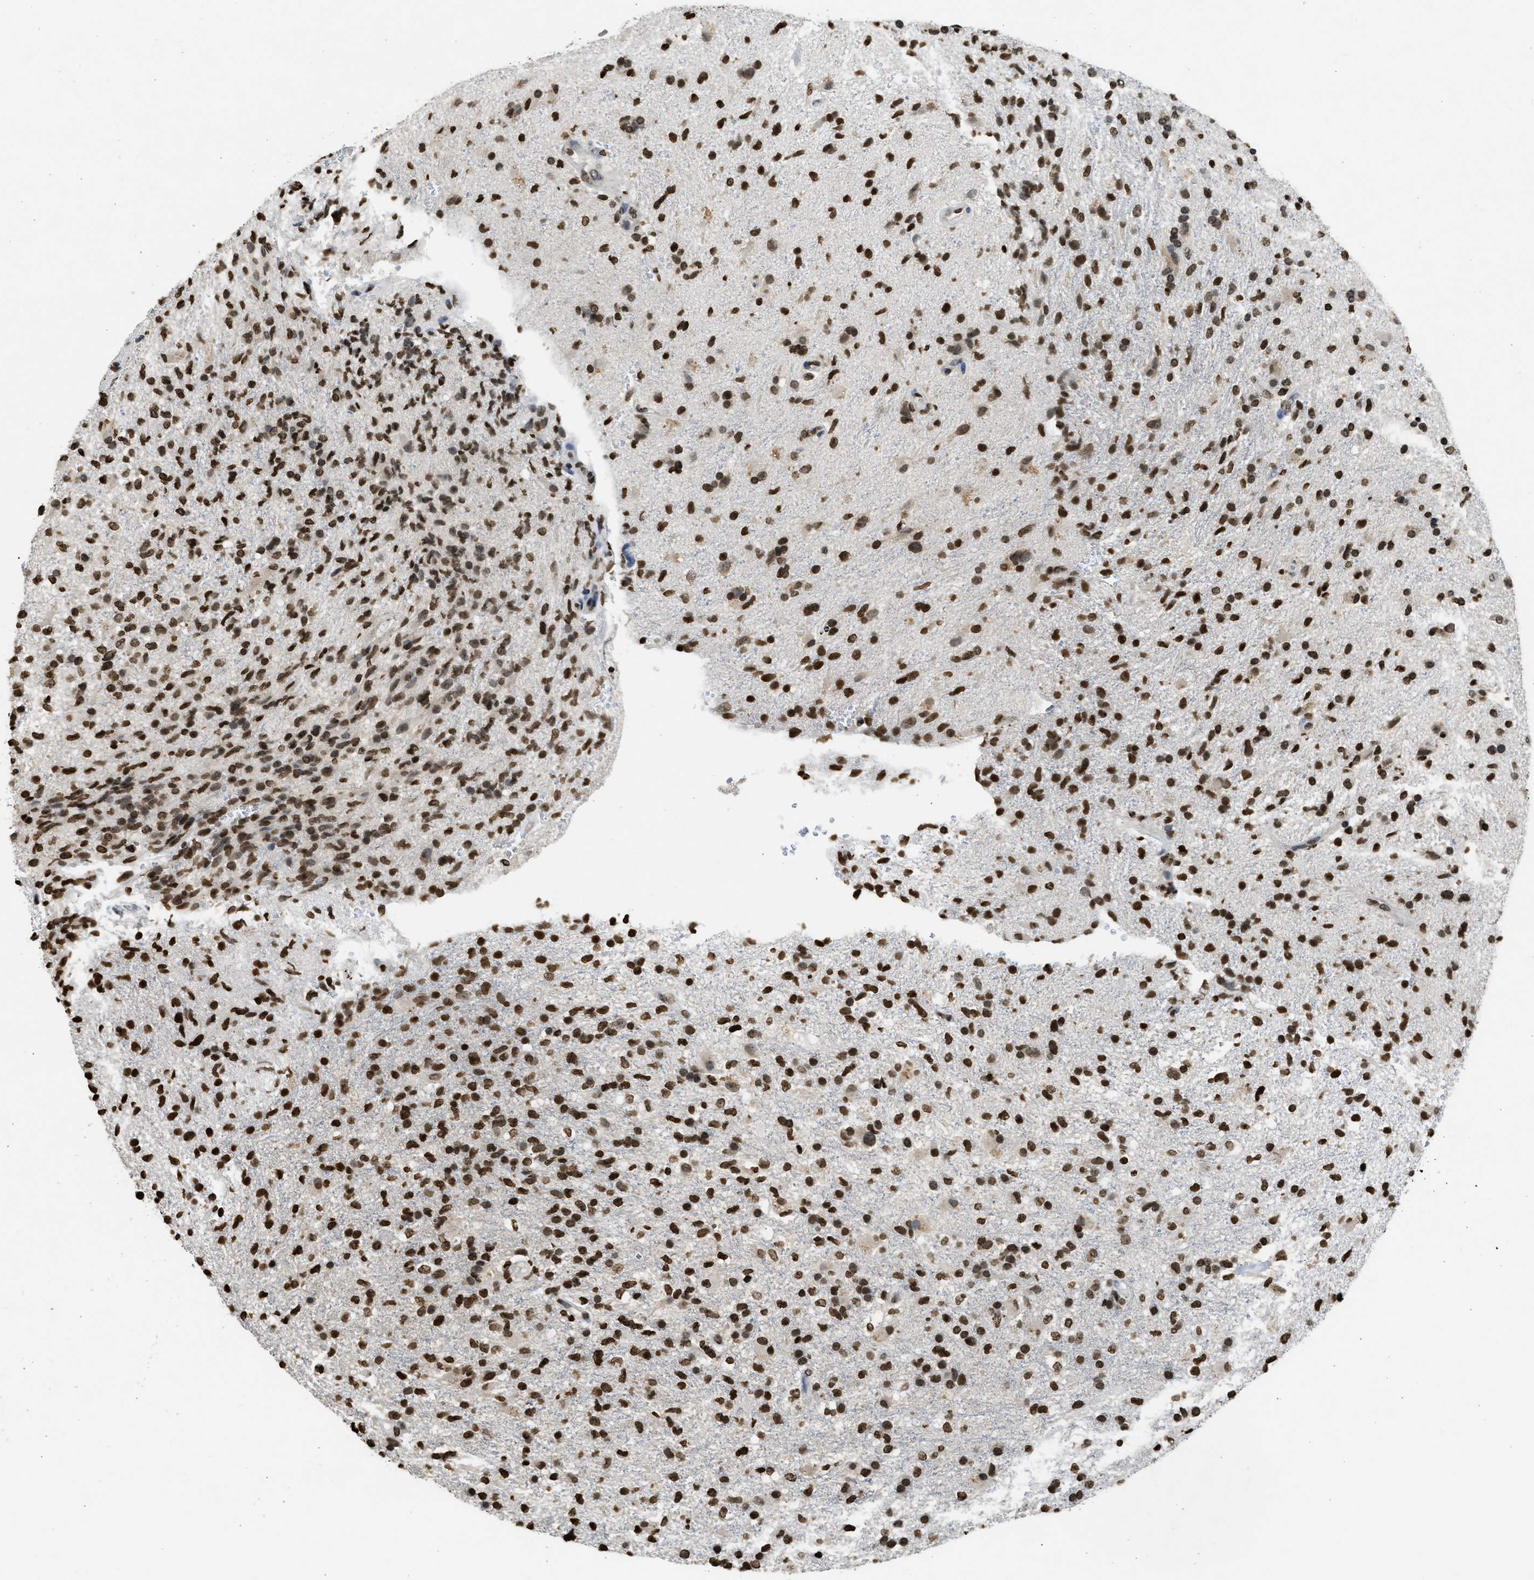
{"staining": {"intensity": "strong", "quantity": ">75%", "location": "nuclear"}, "tissue": "glioma", "cell_type": "Tumor cells", "image_type": "cancer", "snomed": [{"axis": "morphology", "description": "Glioma, malignant, High grade"}, {"axis": "topography", "description": "Brain"}], "caption": "Human high-grade glioma (malignant) stained for a protein (brown) shows strong nuclear positive positivity in approximately >75% of tumor cells.", "gene": "RRAGC", "patient": {"sex": "male", "age": 72}}